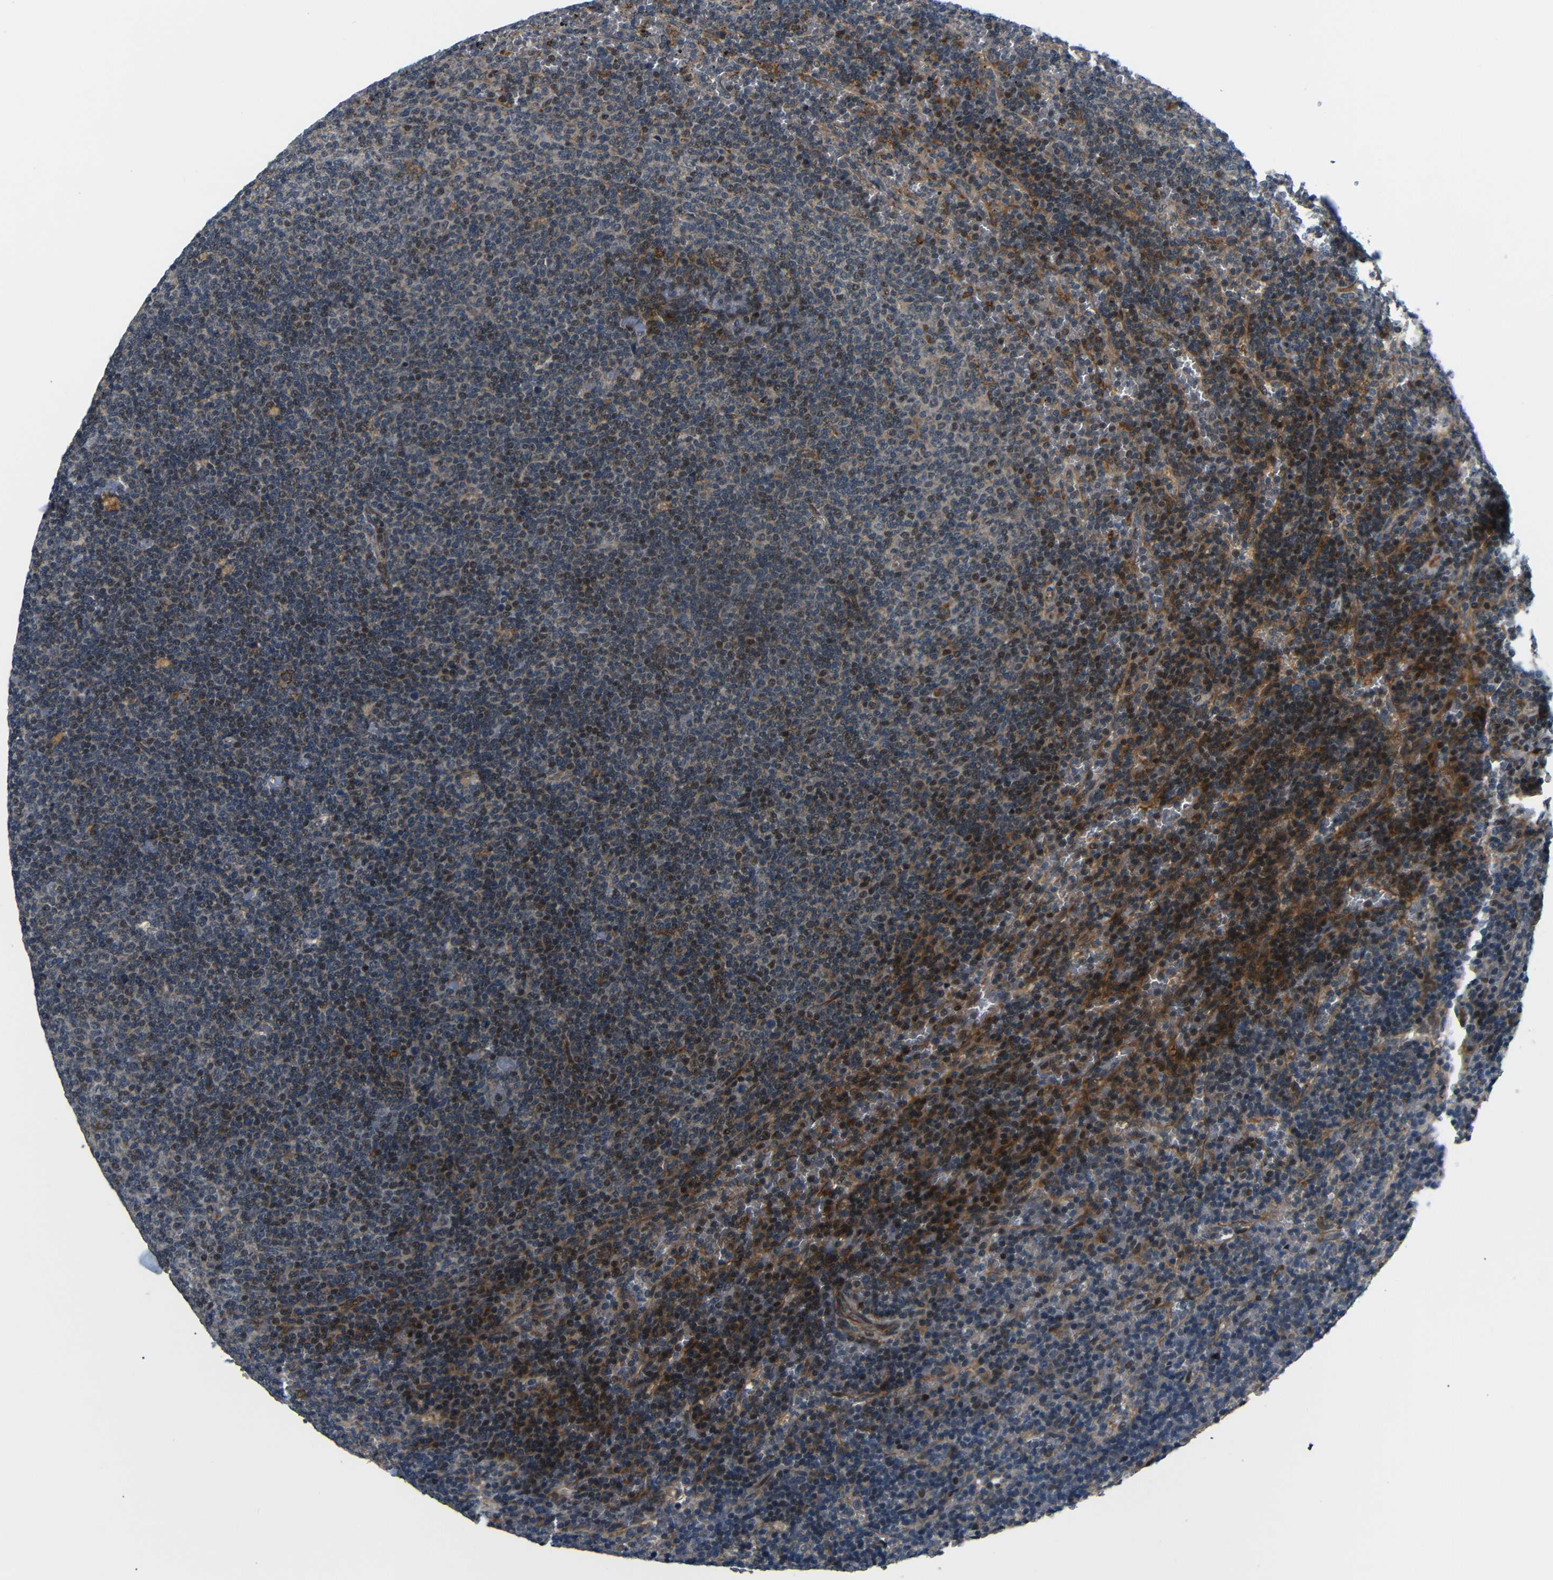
{"staining": {"intensity": "weak", "quantity": "25%-75%", "location": "nuclear"}, "tissue": "lymphoma", "cell_type": "Tumor cells", "image_type": "cancer", "snomed": [{"axis": "morphology", "description": "Malignant lymphoma, non-Hodgkin's type, Low grade"}, {"axis": "topography", "description": "Spleen"}], "caption": "A brown stain highlights weak nuclear staining of a protein in lymphoma tumor cells.", "gene": "SYDE1", "patient": {"sex": "female", "age": 50}}